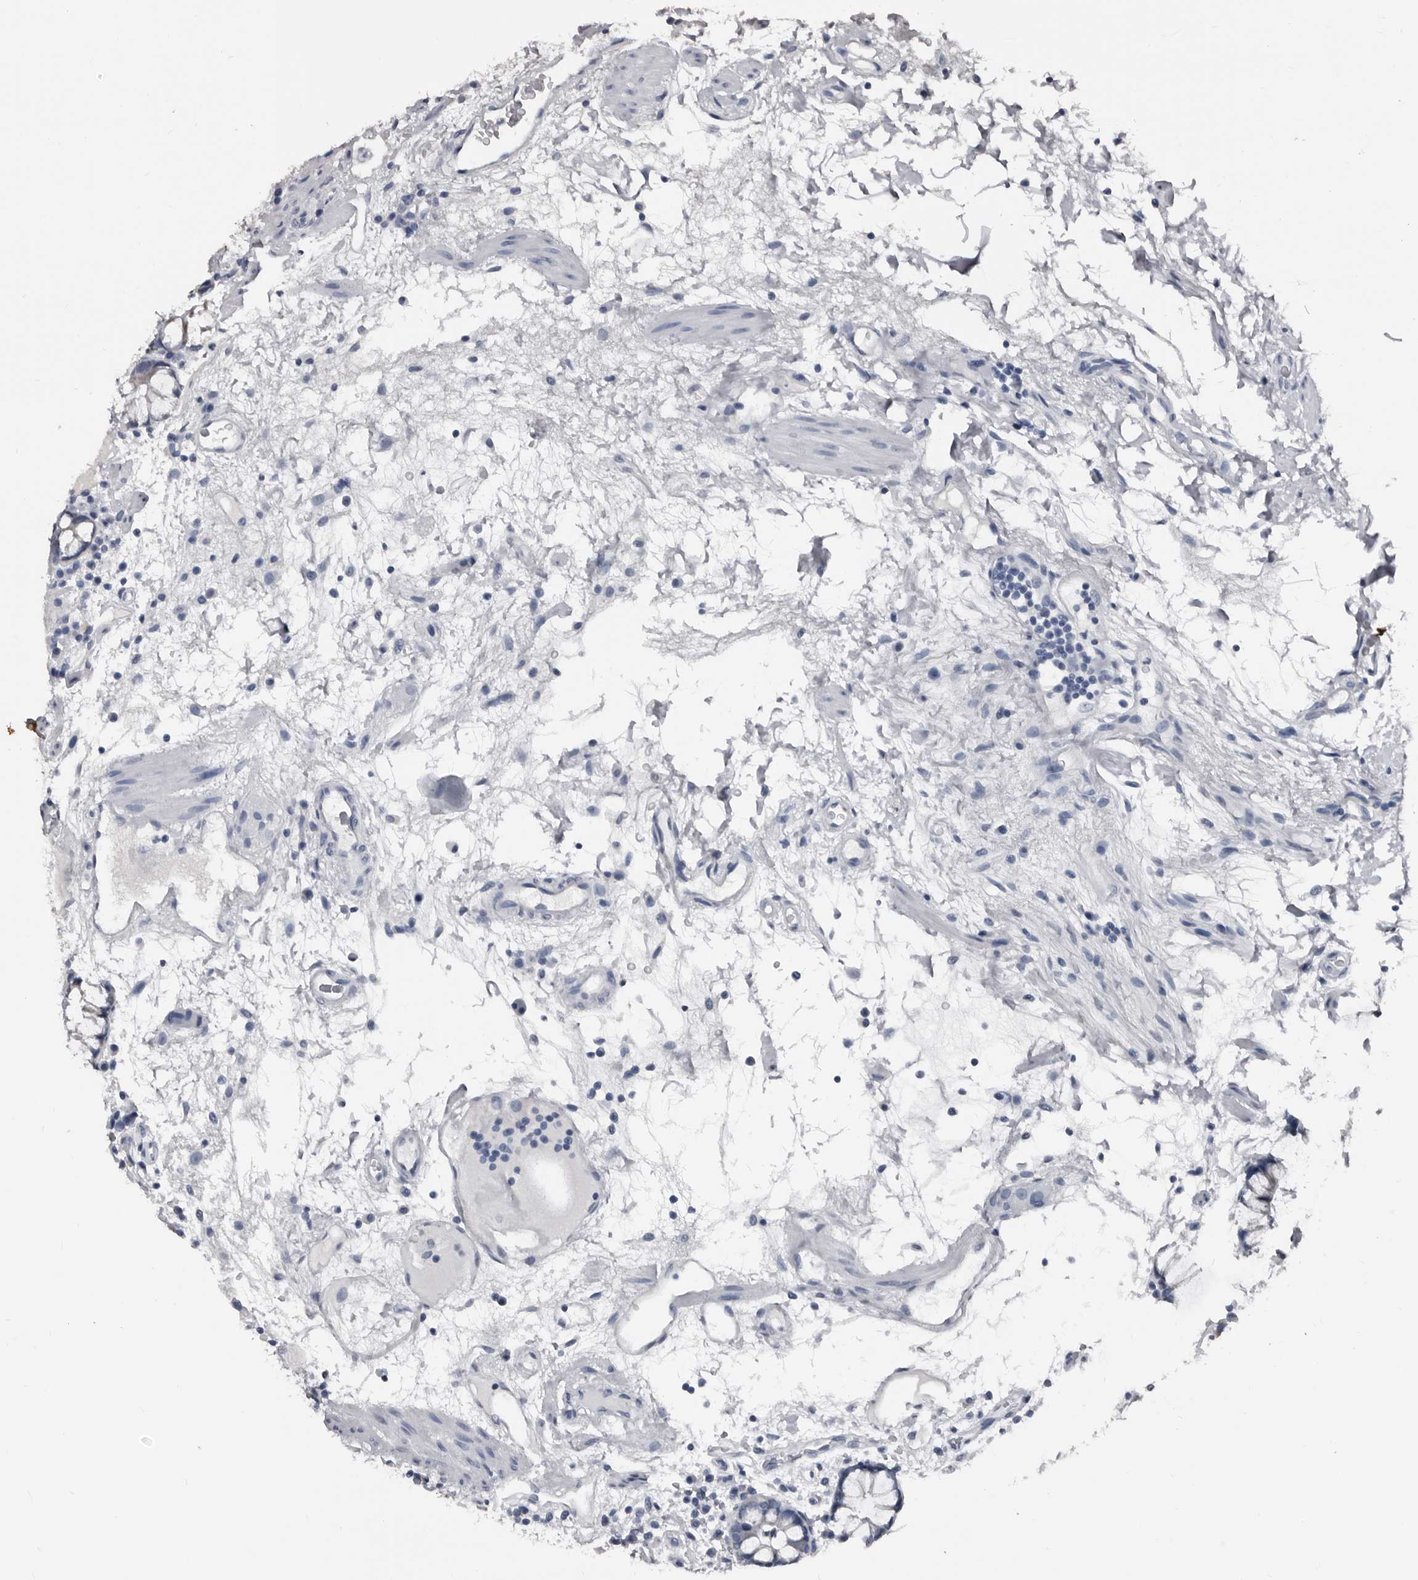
{"staining": {"intensity": "negative", "quantity": "none", "location": "none"}, "tissue": "colon", "cell_type": "Endothelial cells", "image_type": "normal", "snomed": [{"axis": "morphology", "description": "Normal tissue, NOS"}, {"axis": "topography", "description": "Colon"}], "caption": "High magnification brightfield microscopy of normal colon stained with DAB (brown) and counterstained with hematoxylin (blue): endothelial cells show no significant positivity.", "gene": "GREB1", "patient": {"sex": "female", "age": 79}}